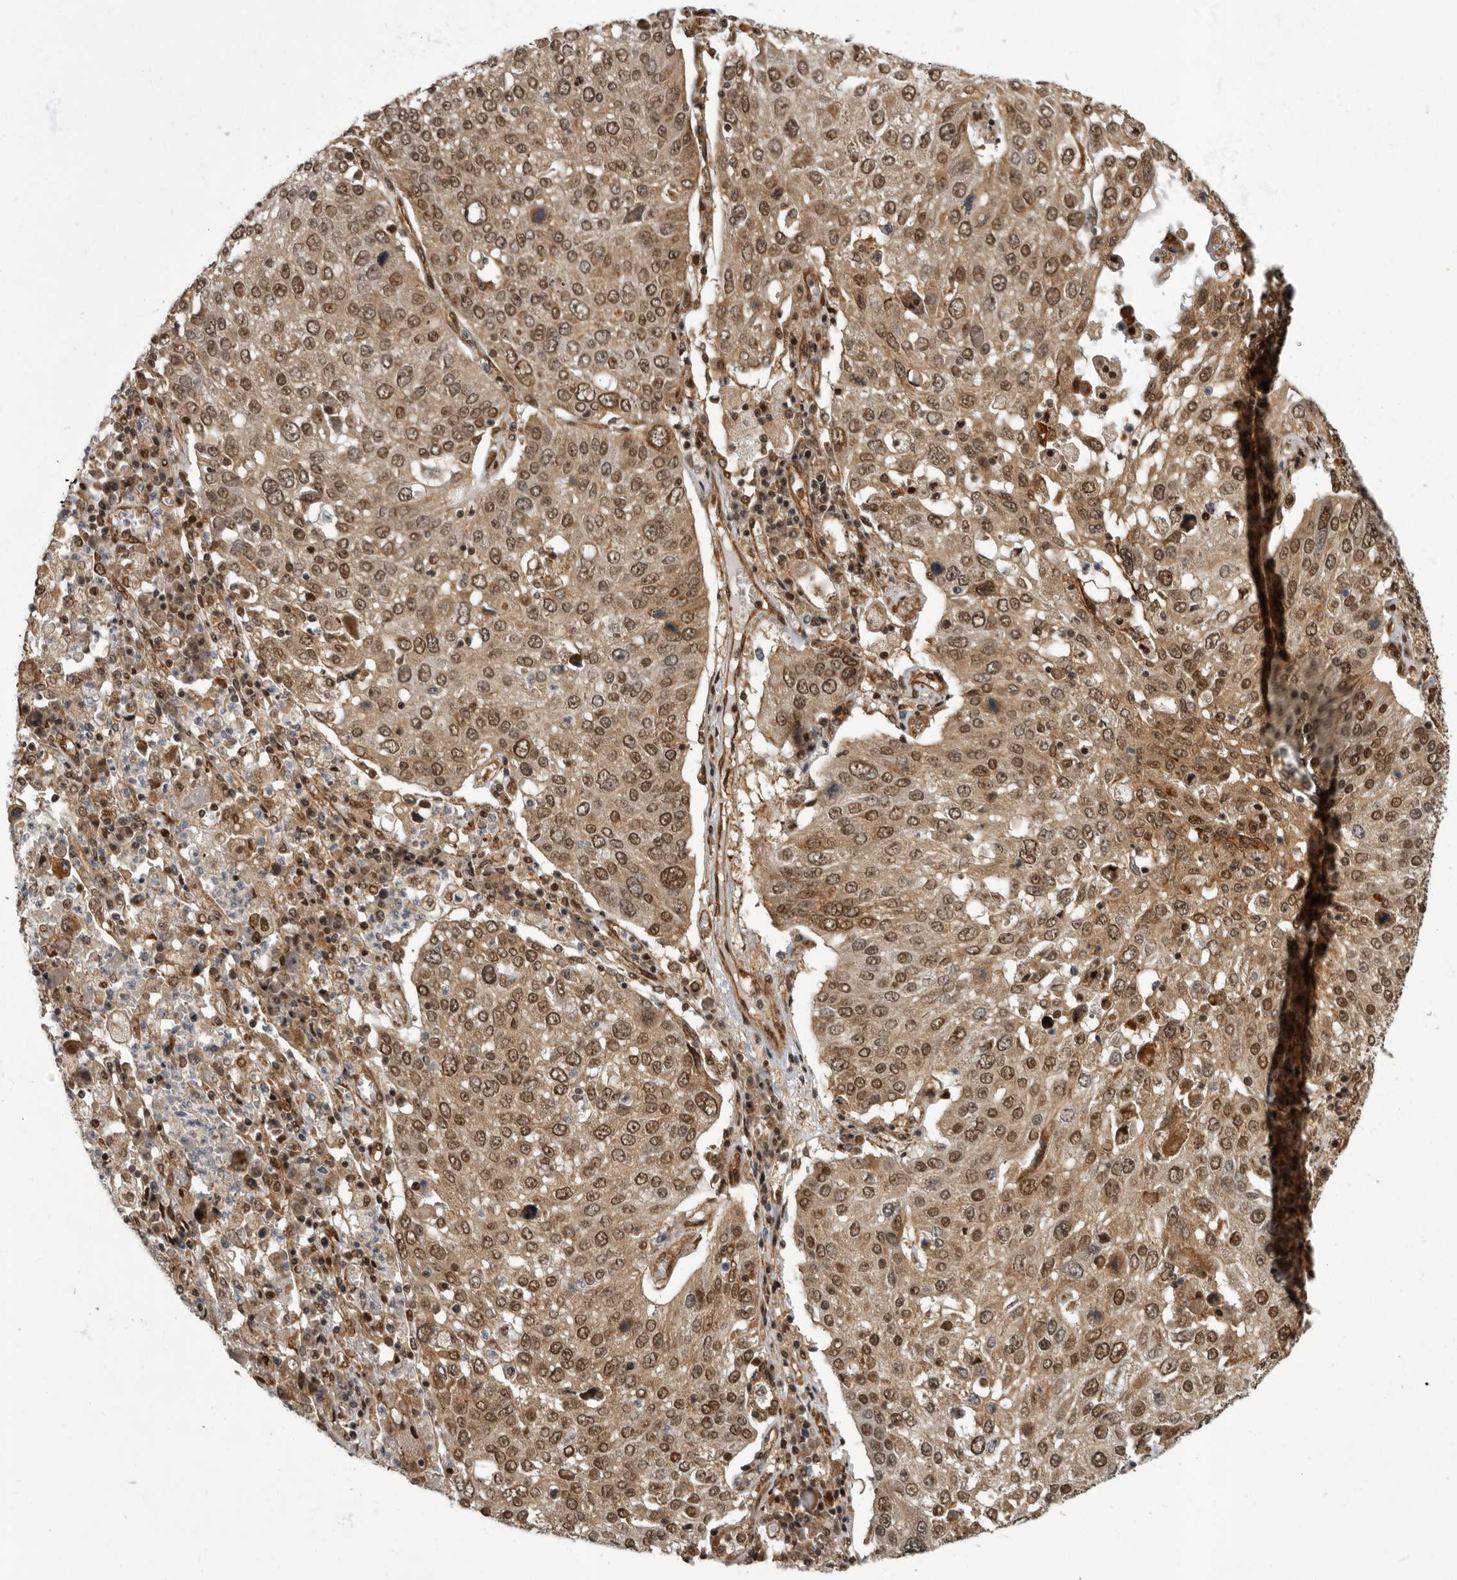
{"staining": {"intensity": "moderate", "quantity": ">75%", "location": "cytoplasmic/membranous,nuclear"}, "tissue": "lung cancer", "cell_type": "Tumor cells", "image_type": "cancer", "snomed": [{"axis": "morphology", "description": "Squamous cell carcinoma, NOS"}, {"axis": "topography", "description": "Lung"}], "caption": "IHC (DAB) staining of lung cancer shows moderate cytoplasmic/membranous and nuclear protein expression in approximately >75% of tumor cells. (brown staining indicates protein expression, while blue staining denotes nuclei).", "gene": "VPS50", "patient": {"sex": "male", "age": 65}}